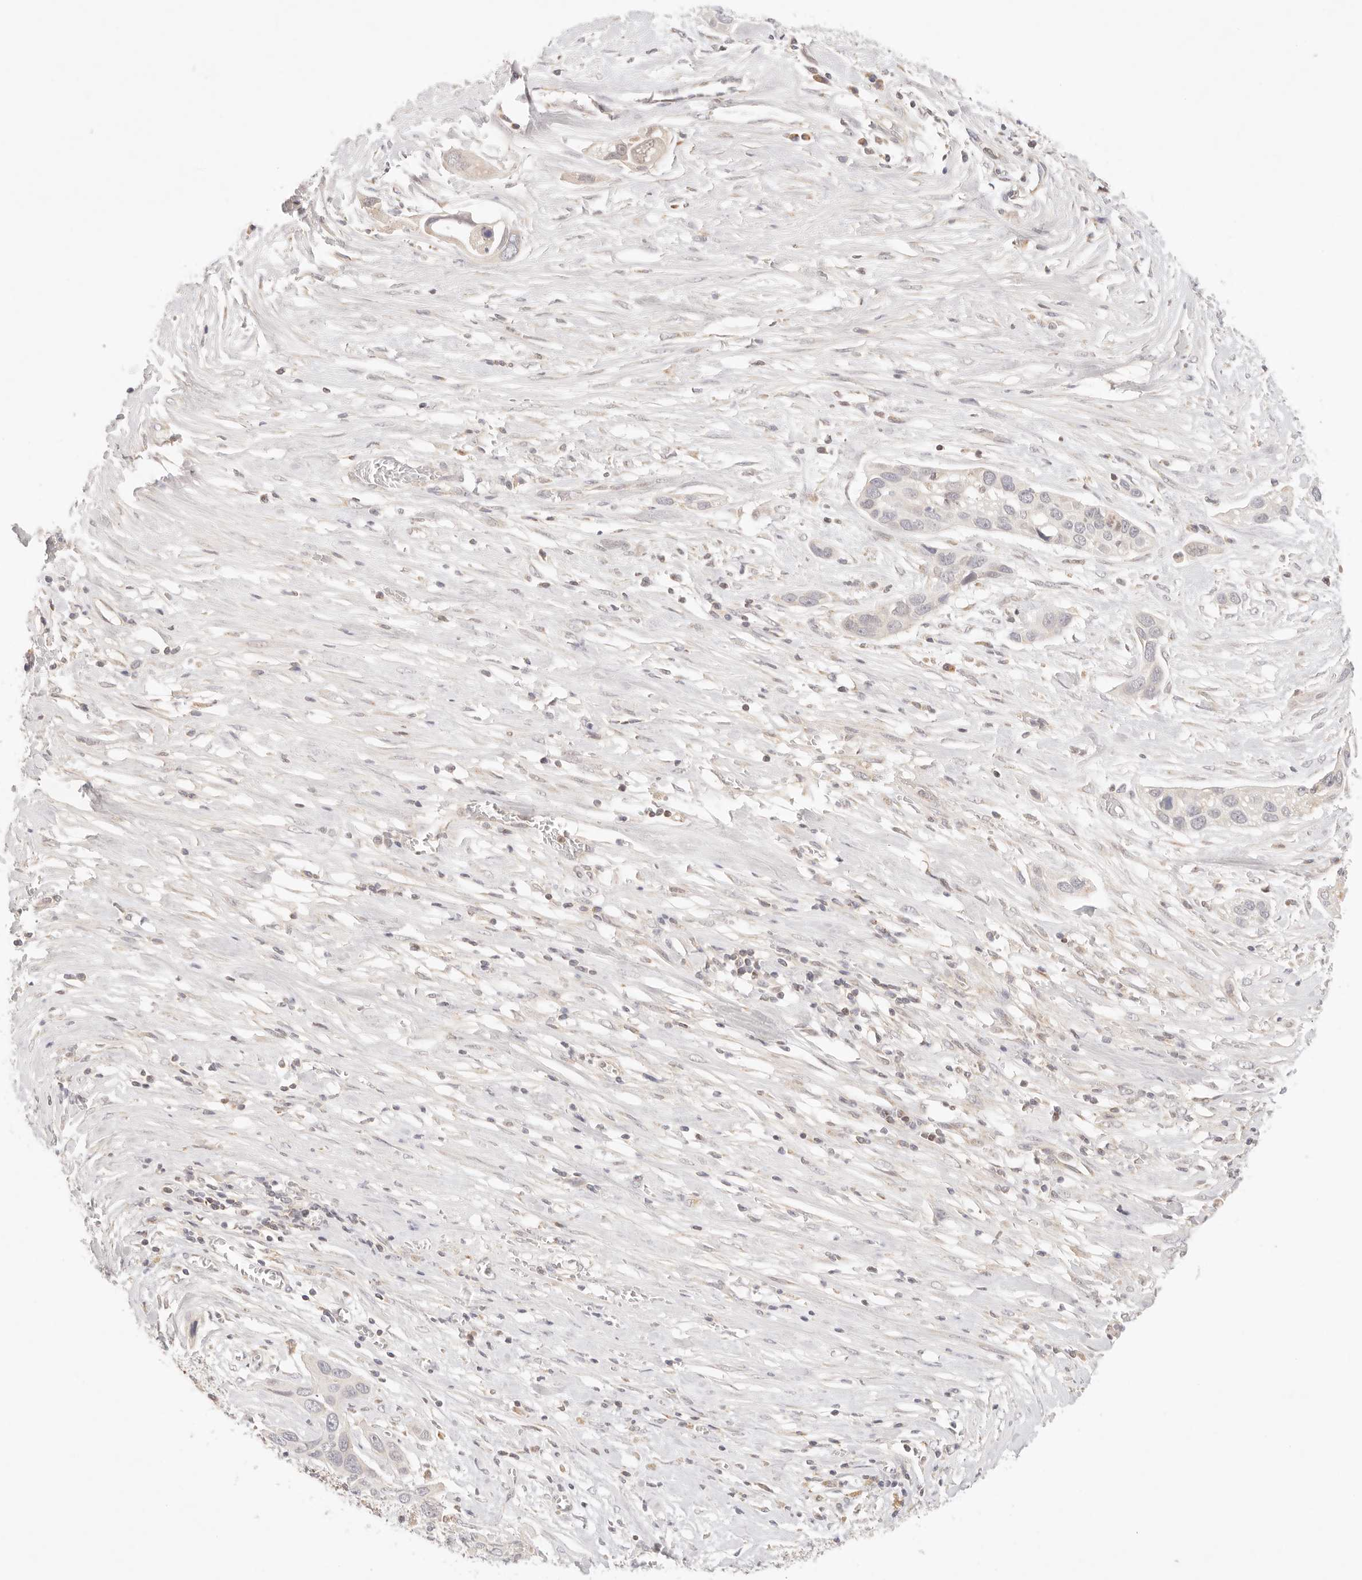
{"staining": {"intensity": "negative", "quantity": "none", "location": "none"}, "tissue": "pancreatic cancer", "cell_type": "Tumor cells", "image_type": "cancer", "snomed": [{"axis": "morphology", "description": "Adenocarcinoma, NOS"}, {"axis": "topography", "description": "Pancreas"}], "caption": "Tumor cells are negative for brown protein staining in pancreatic cancer (adenocarcinoma).", "gene": "COA6", "patient": {"sex": "female", "age": 60}}